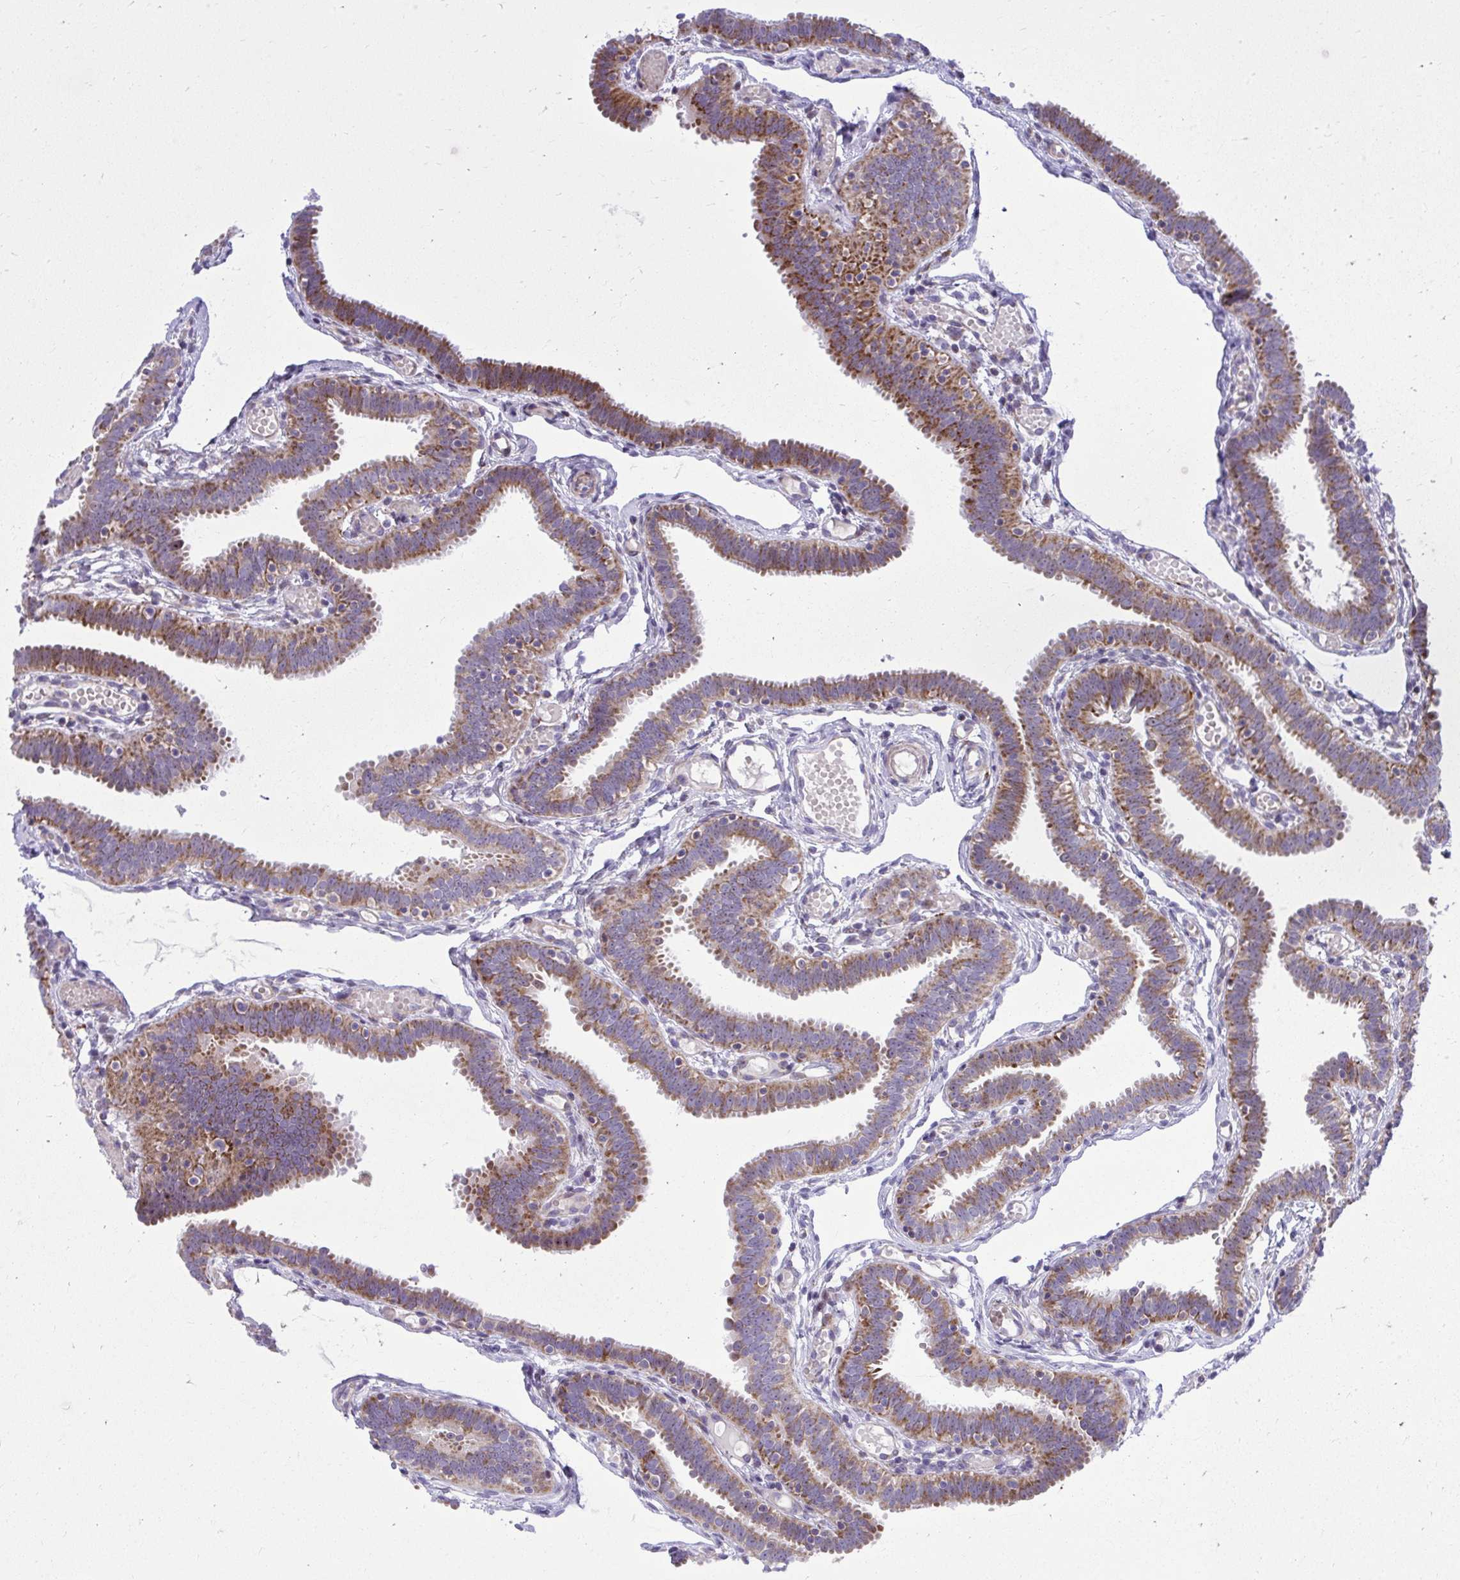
{"staining": {"intensity": "moderate", "quantity": ">75%", "location": "cytoplasmic/membranous"}, "tissue": "fallopian tube", "cell_type": "Glandular cells", "image_type": "normal", "snomed": [{"axis": "morphology", "description": "Normal tissue, NOS"}, {"axis": "topography", "description": "Fallopian tube"}], "caption": "A photomicrograph showing moderate cytoplasmic/membranous expression in approximately >75% of glandular cells in normal fallopian tube, as visualized by brown immunohistochemical staining.", "gene": "GPRIN3", "patient": {"sex": "female", "age": 37}}